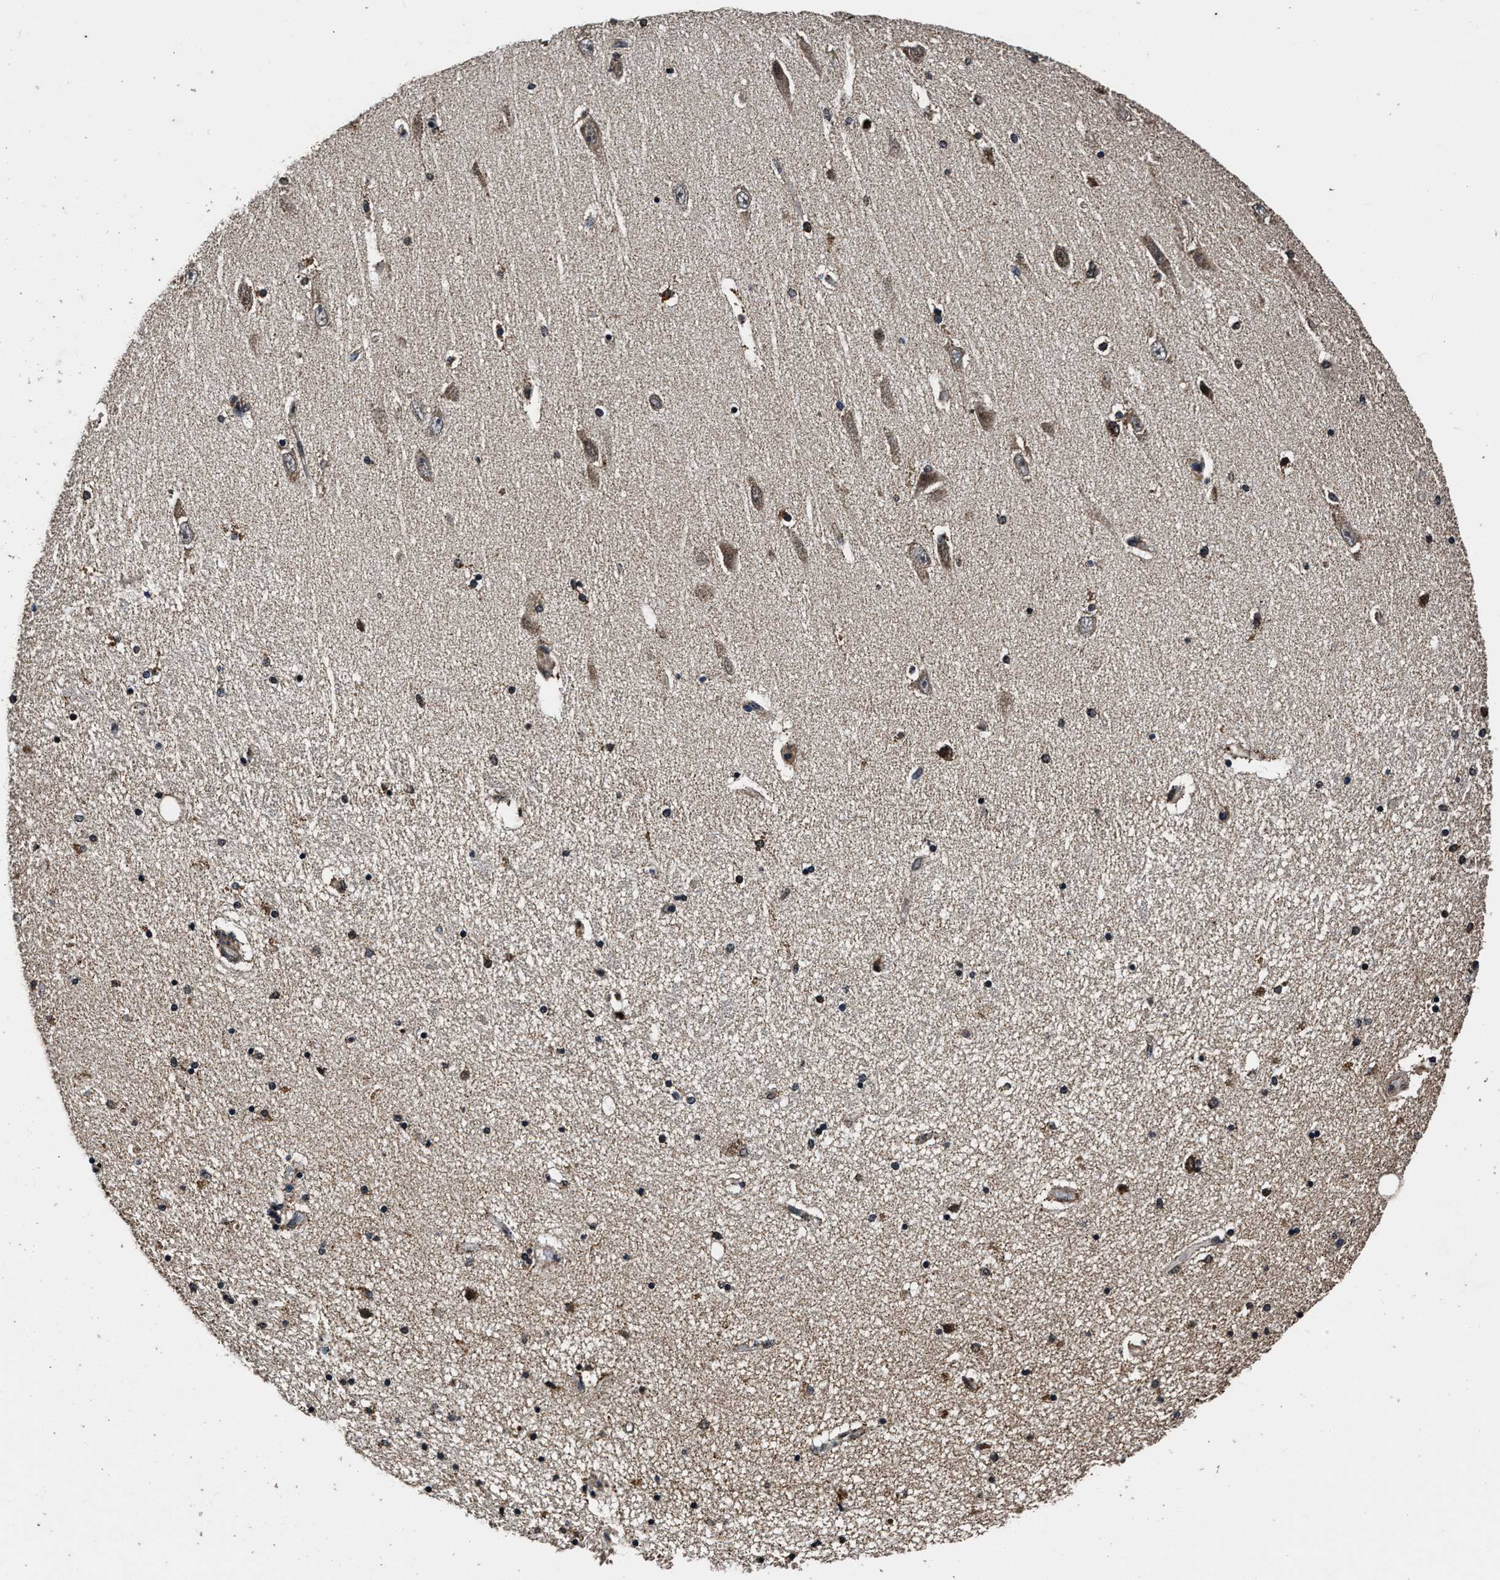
{"staining": {"intensity": "strong", "quantity": "25%-75%", "location": "nuclear"}, "tissue": "hippocampus", "cell_type": "Glial cells", "image_type": "normal", "snomed": [{"axis": "morphology", "description": "Normal tissue, NOS"}, {"axis": "topography", "description": "Hippocampus"}], "caption": "A high amount of strong nuclear expression is identified in about 25%-75% of glial cells in normal hippocampus.", "gene": "CSTF1", "patient": {"sex": "female", "age": 54}}